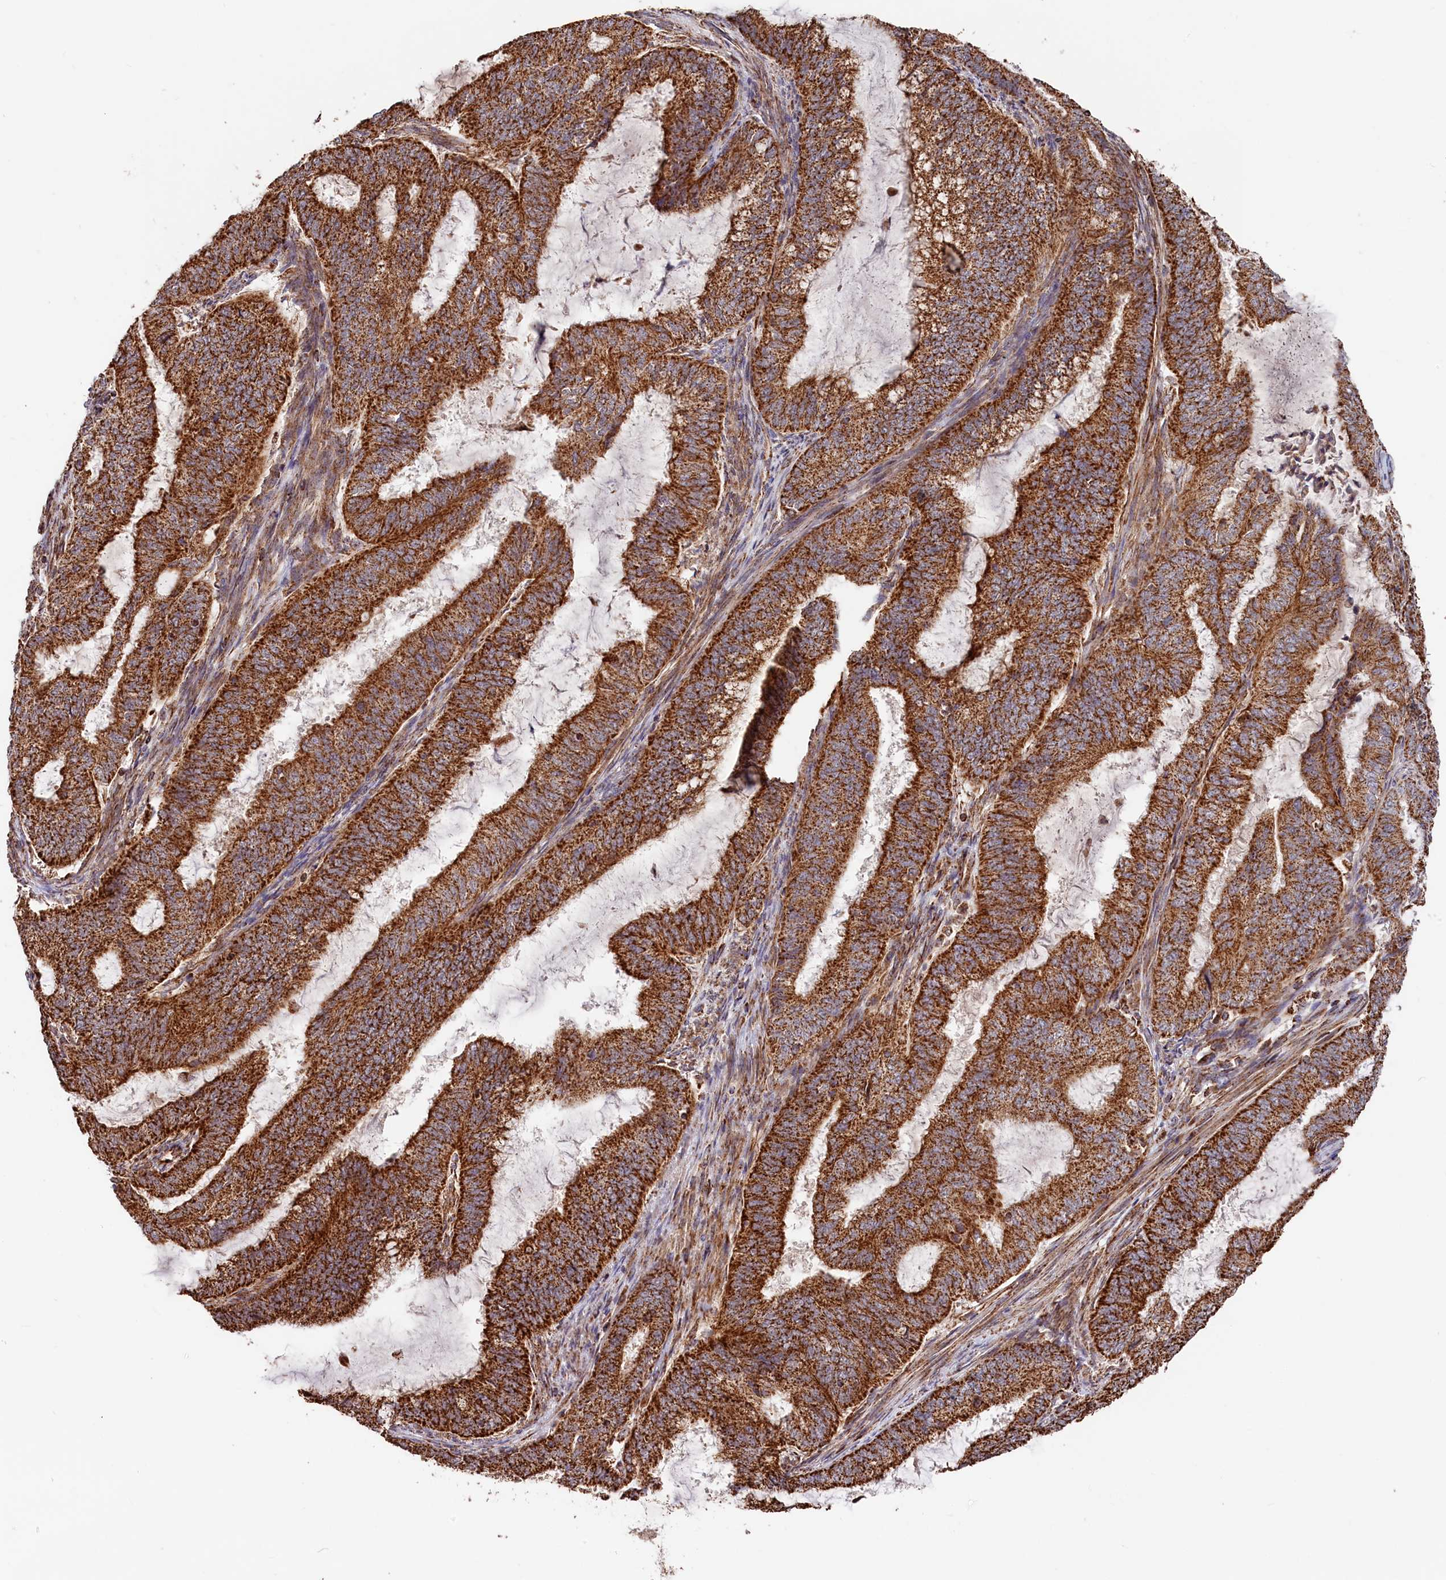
{"staining": {"intensity": "strong", "quantity": ">75%", "location": "cytoplasmic/membranous"}, "tissue": "endometrial cancer", "cell_type": "Tumor cells", "image_type": "cancer", "snomed": [{"axis": "morphology", "description": "Adenocarcinoma, NOS"}, {"axis": "topography", "description": "Endometrium"}], "caption": "This is a histology image of IHC staining of endometrial cancer (adenocarcinoma), which shows strong staining in the cytoplasmic/membranous of tumor cells.", "gene": "MACROD1", "patient": {"sex": "female", "age": 51}}